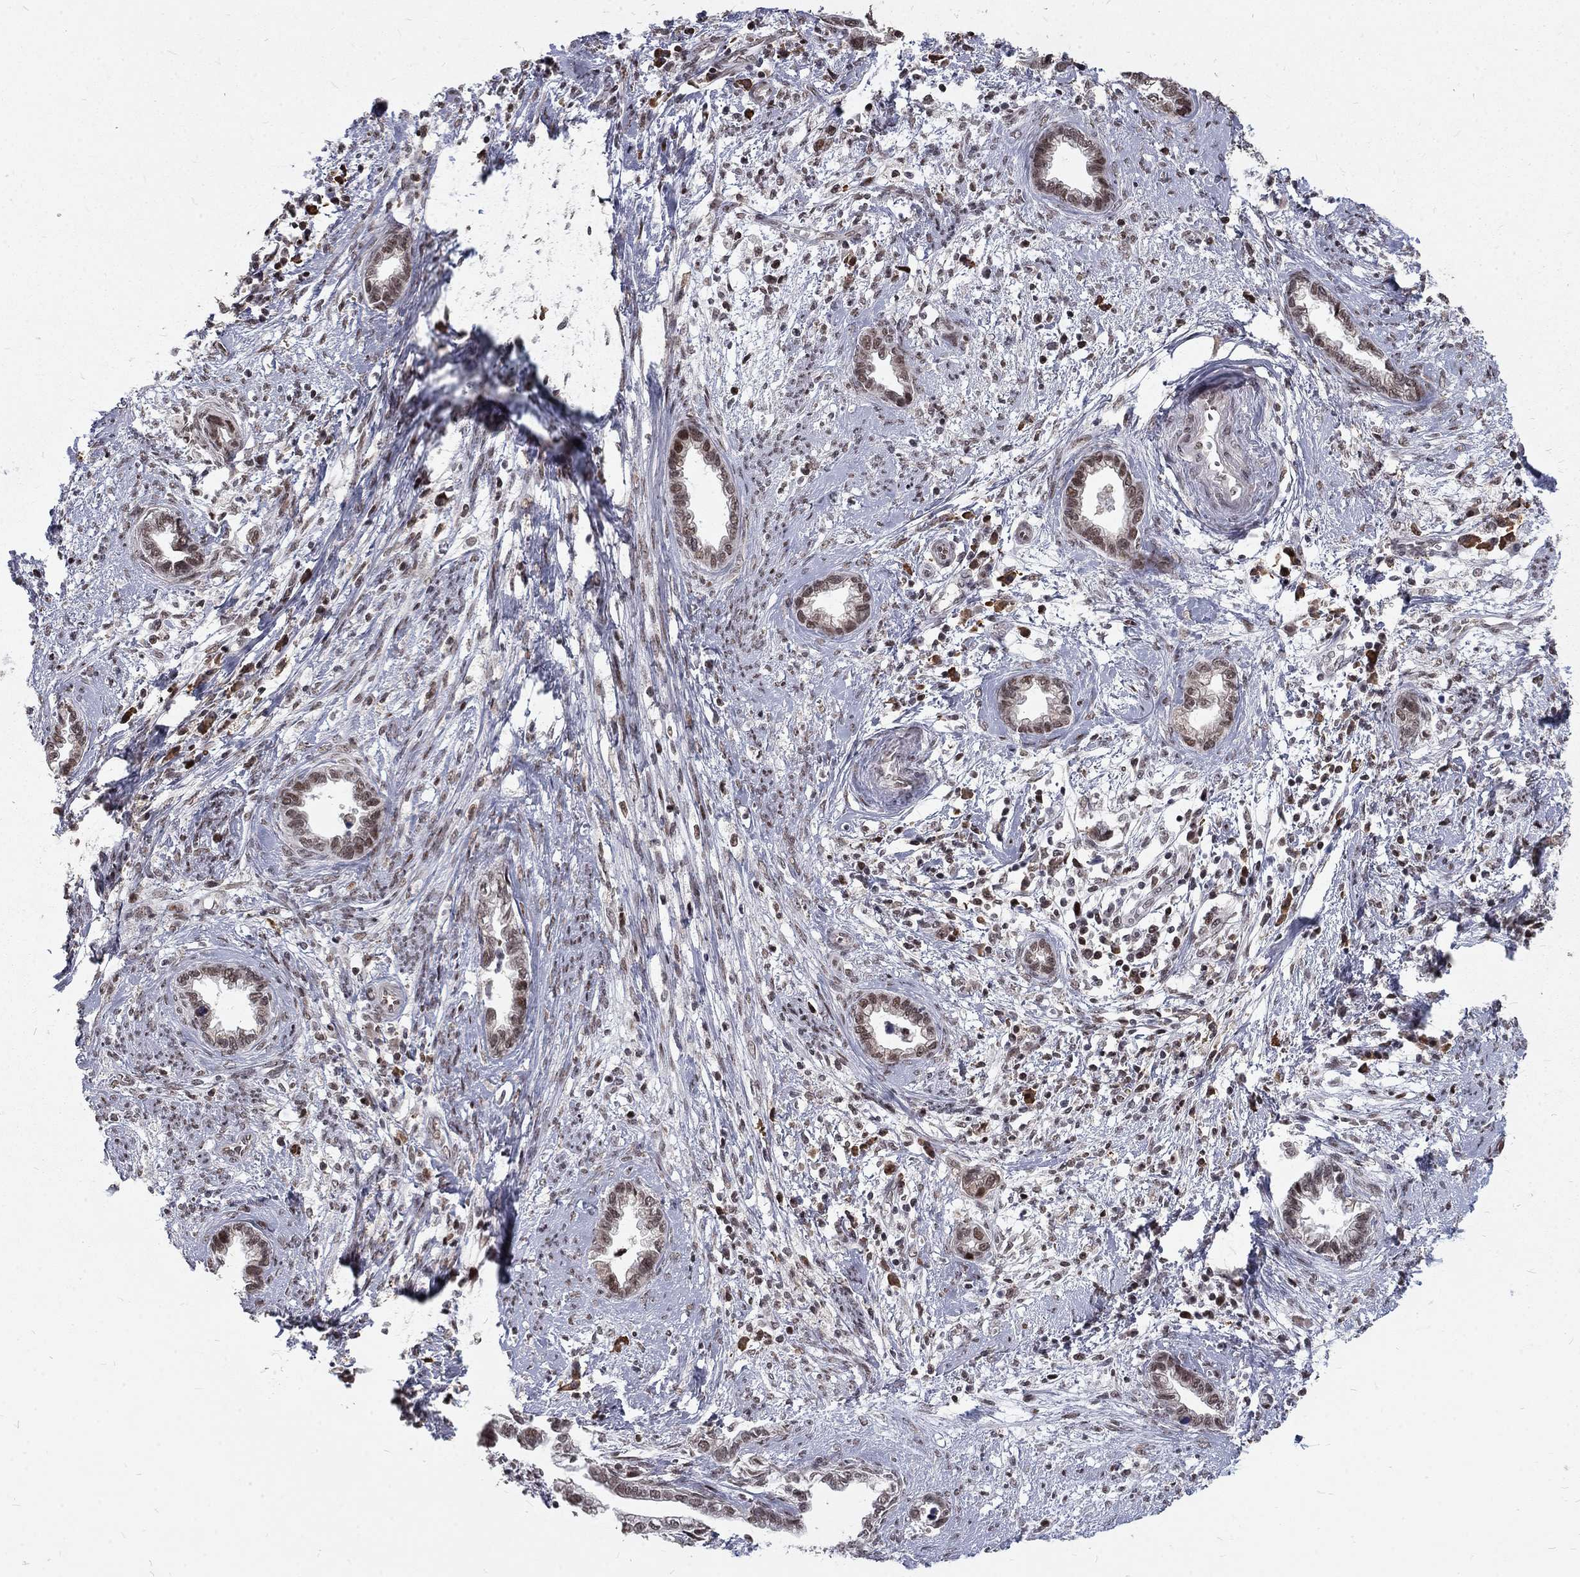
{"staining": {"intensity": "moderate", "quantity": "25%-75%", "location": "nuclear"}, "tissue": "cervical cancer", "cell_type": "Tumor cells", "image_type": "cancer", "snomed": [{"axis": "morphology", "description": "Adenocarcinoma, NOS"}, {"axis": "topography", "description": "Cervix"}], "caption": "A micrograph of cervical cancer (adenocarcinoma) stained for a protein demonstrates moderate nuclear brown staining in tumor cells.", "gene": "TCEAL1", "patient": {"sex": "female", "age": 62}}